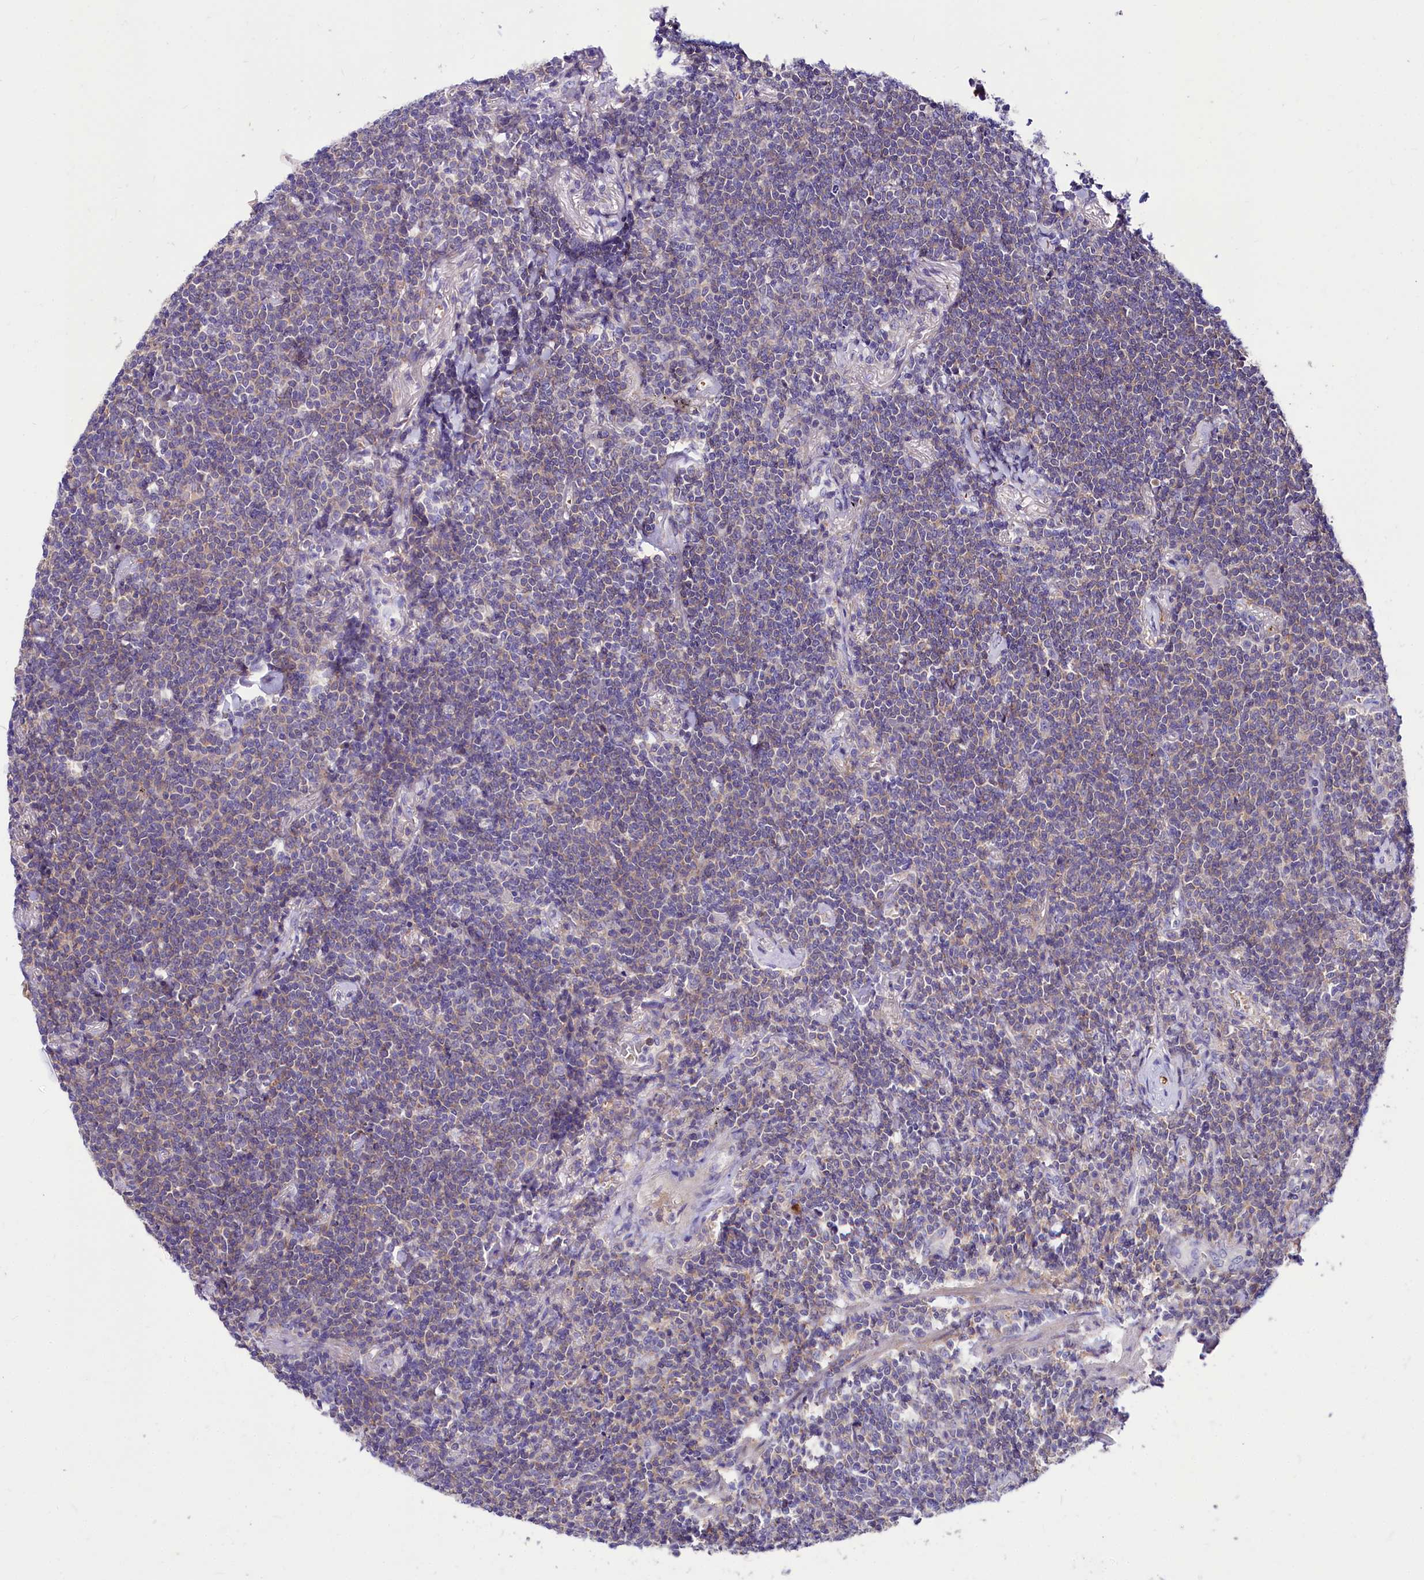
{"staining": {"intensity": "weak", "quantity": "<25%", "location": "cytoplasmic/membranous"}, "tissue": "lymphoma", "cell_type": "Tumor cells", "image_type": "cancer", "snomed": [{"axis": "morphology", "description": "Malignant lymphoma, non-Hodgkin's type, Low grade"}, {"axis": "topography", "description": "Lung"}], "caption": "Immunohistochemistry (IHC) of human malignant lymphoma, non-Hodgkin's type (low-grade) displays no positivity in tumor cells. (IHC, brightfield microscopy, high magnification).", "gene": "ABHD5", "patient": {"sex": "female", "age": 71}}